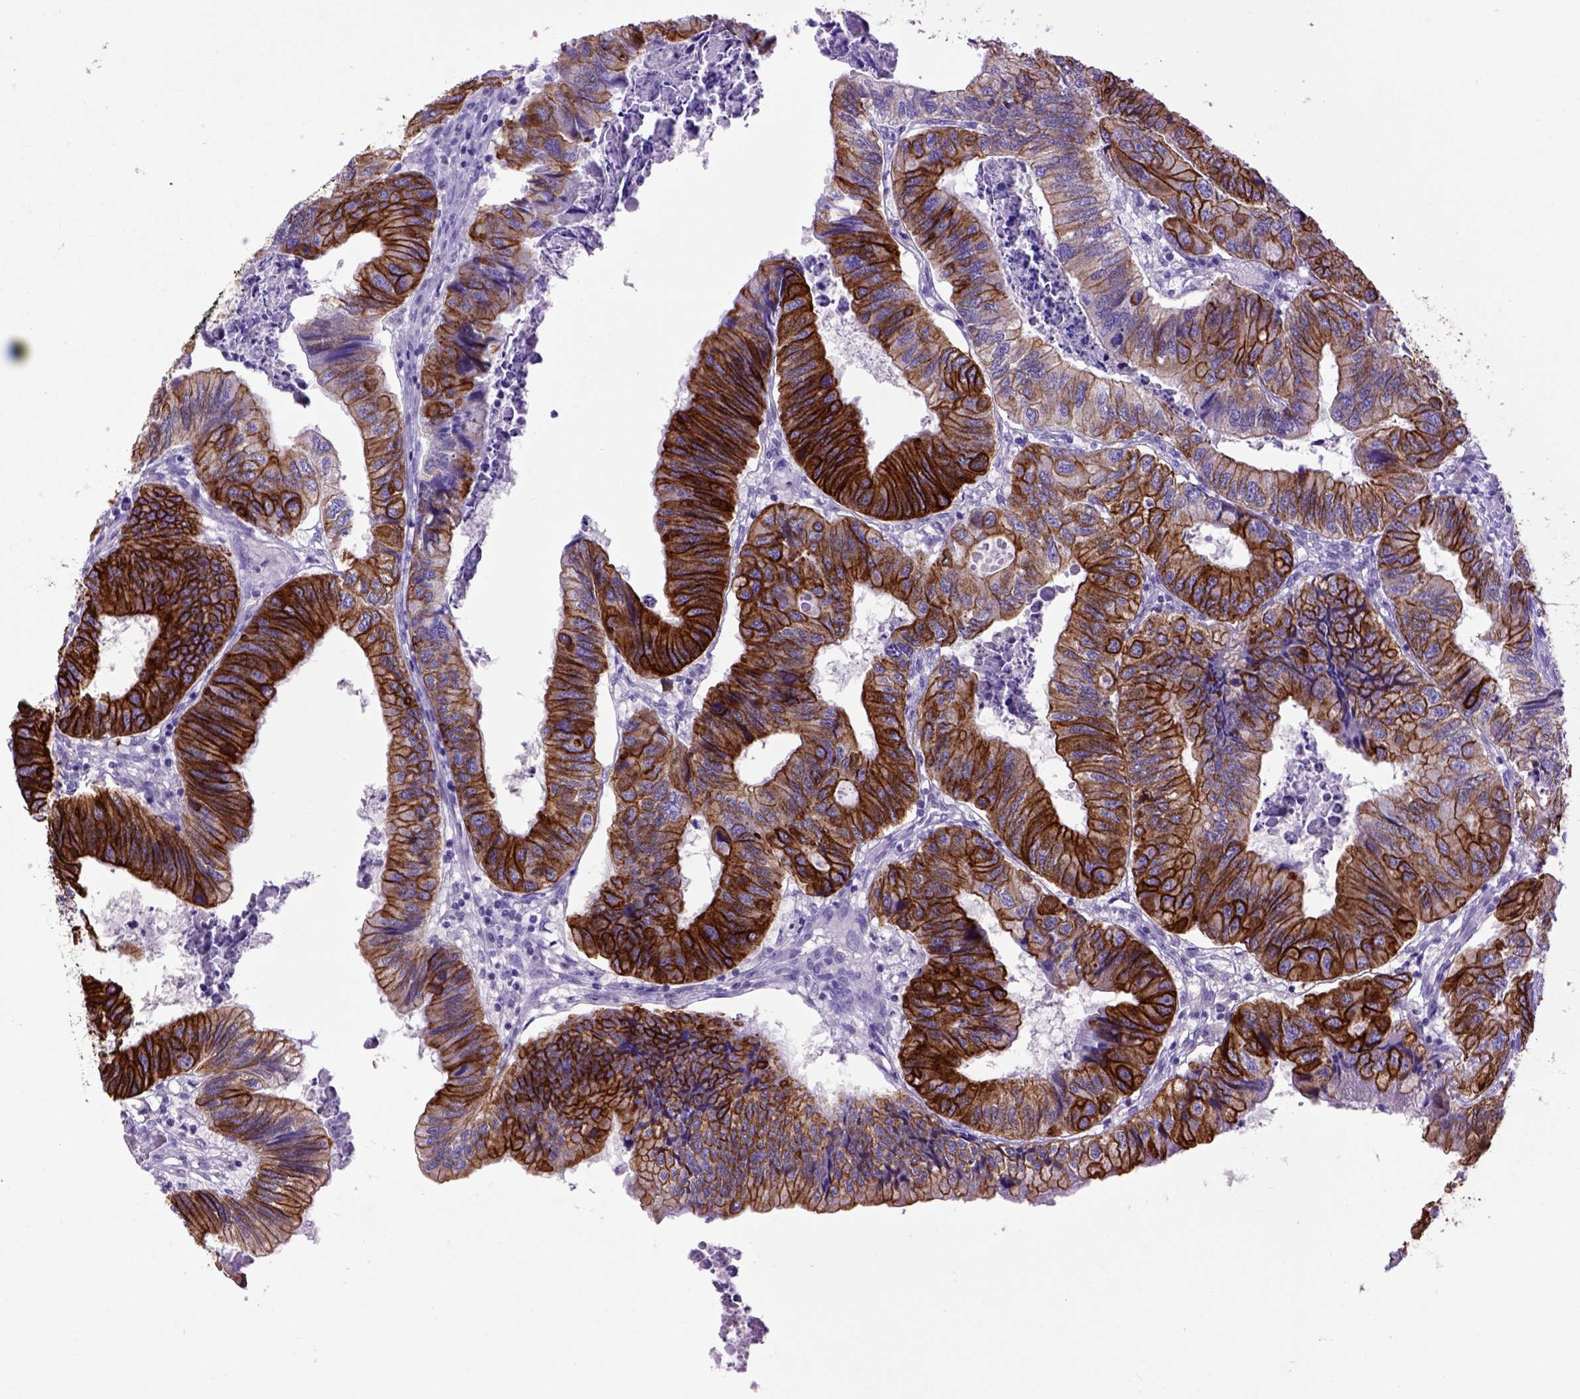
{"staining": {"intensity": "strong", "quantity": ">75%", "location": "cytoplasmic/membranous"}, "tissue": "colorectal cancer", "cell_type": "Tumor cells", "image_type": "cancer", "snomed": [{"axis": "morphology", "description": "Adenocarcinoma, NOS"}, {"axis": "topography", "description": "Colon"}], "caption": "Colorectal adenocarcinoma tissue demonstrates strong cytoplasmic/membranous staining in approximately >75% of tumor cells", "gene": "RAB25", "patient": {"sex": "male", "age": 53}}